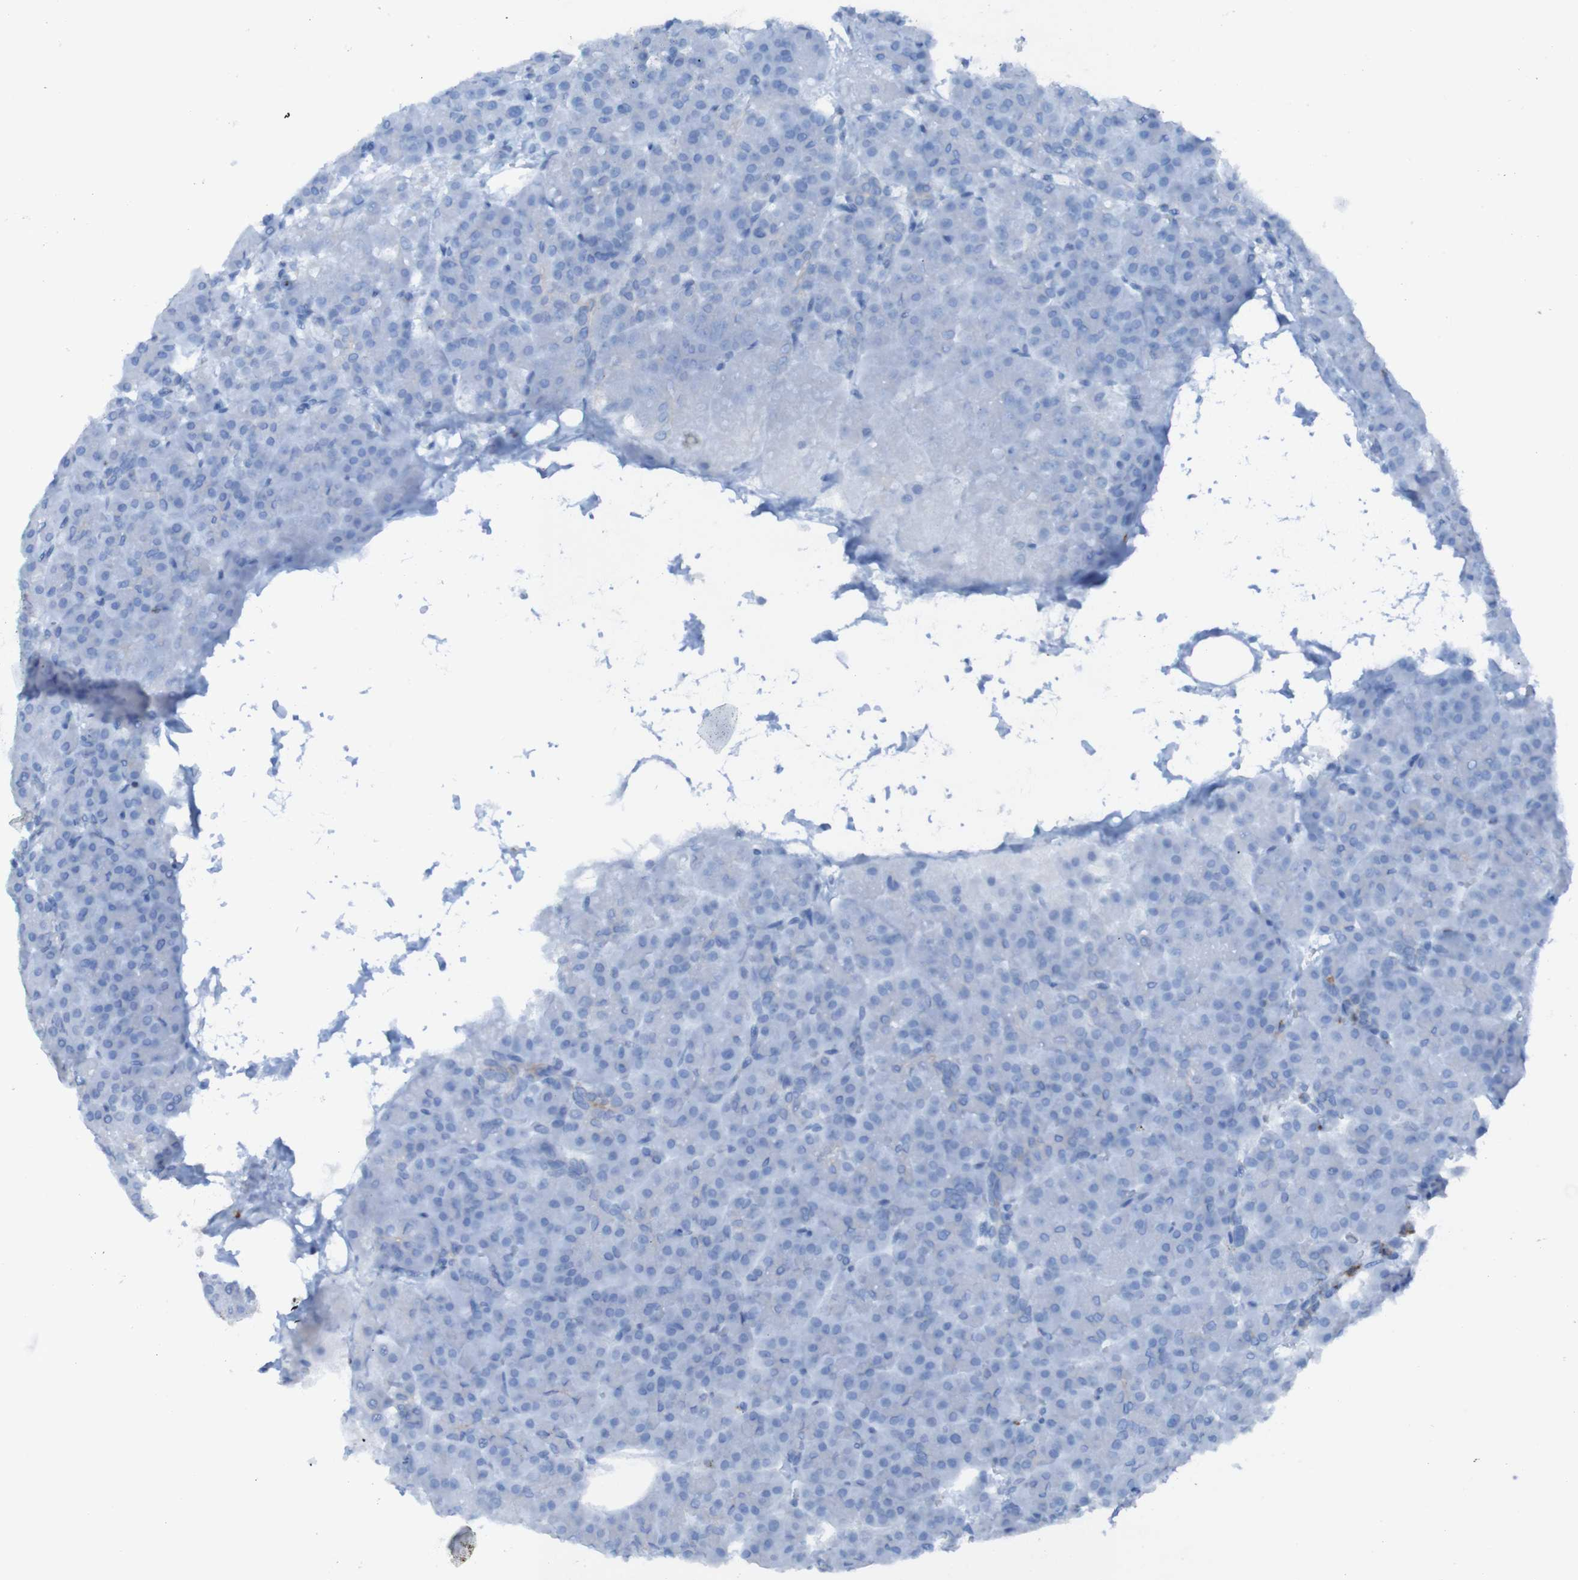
{"staining": {"intensity": "negative", "quantity": "none", "location": "none"}, "tissue": "pancreas", "cell_type": "Exocrine glandular cells", "image_type": "normal", "snomed": [{"axis": "morphology", "description": "Normal tissue, NOS"}, {"axis": "topography", "description": "Pancreas"}], "caption": "Exocrine glandular cells are negative for protein expression in normal human pancreas. (Brightfield microscopy of DAB immunohistochemistry (IHC) at high magnification).", "gene": "RNF182", "patient": {"sex": "female", "age": 70}}